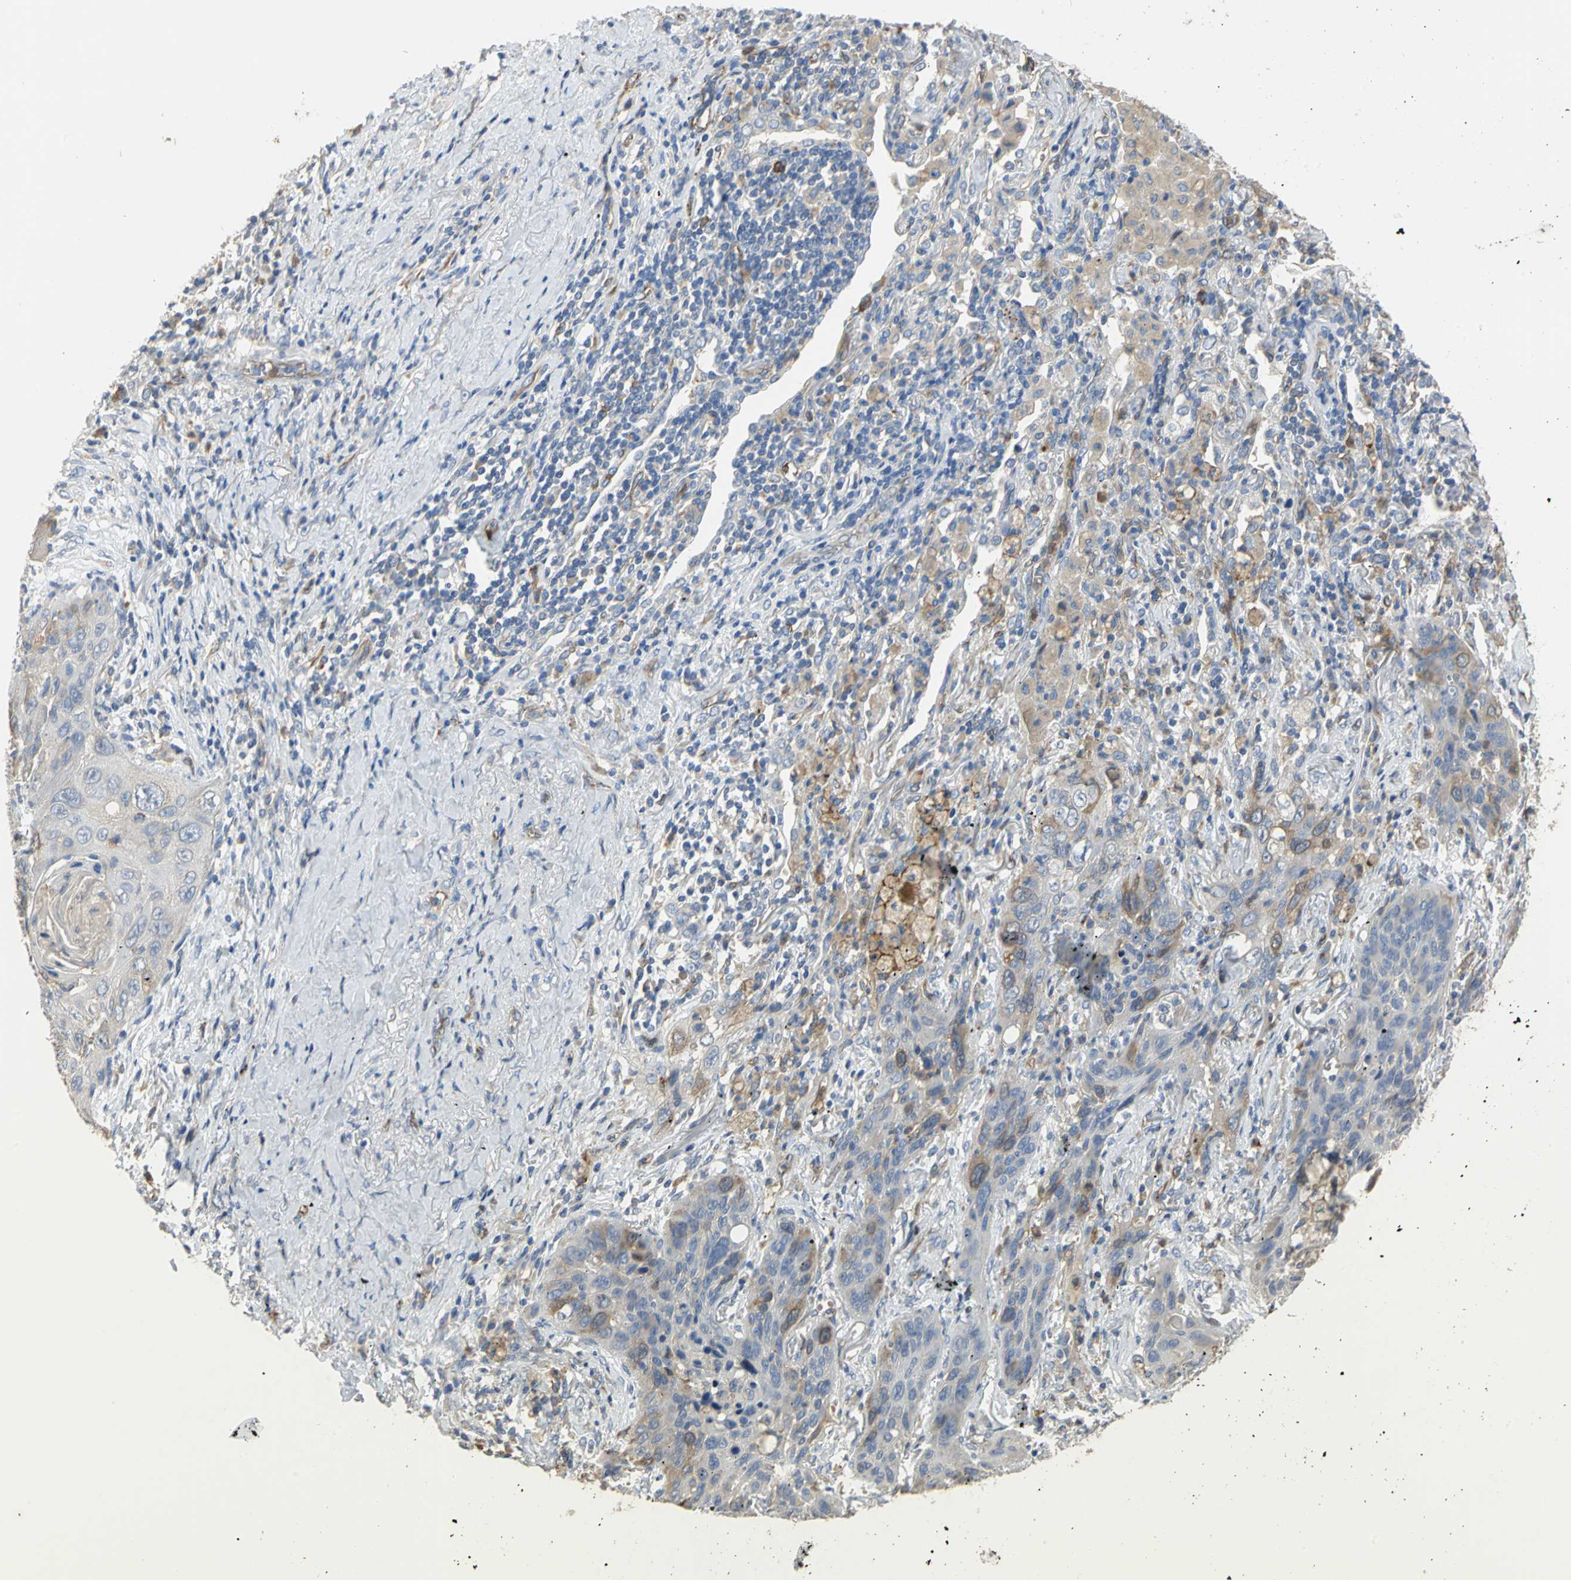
{"staining": {"intensity": "moderate", "quantity": "<25%", "location": "cytoplasmic/membranous"}, "tissue": "lung cancer", "cell_type": "Tumor cells", "image_type": "cancer", "snomed": [{"axis": "morphology", "description": "Squamous cell carcinoma, NOS"}, {"axis": "topography", "description": "Lung"}], "caption": "IHC (DAB) staining of human lung cancer demonstrates moderate cytoplasmic/membranous protein expression in approximately <25% of tumor cells.", "gene": "DLGAP5", "patient": {"sex": "female", "age": 67}}